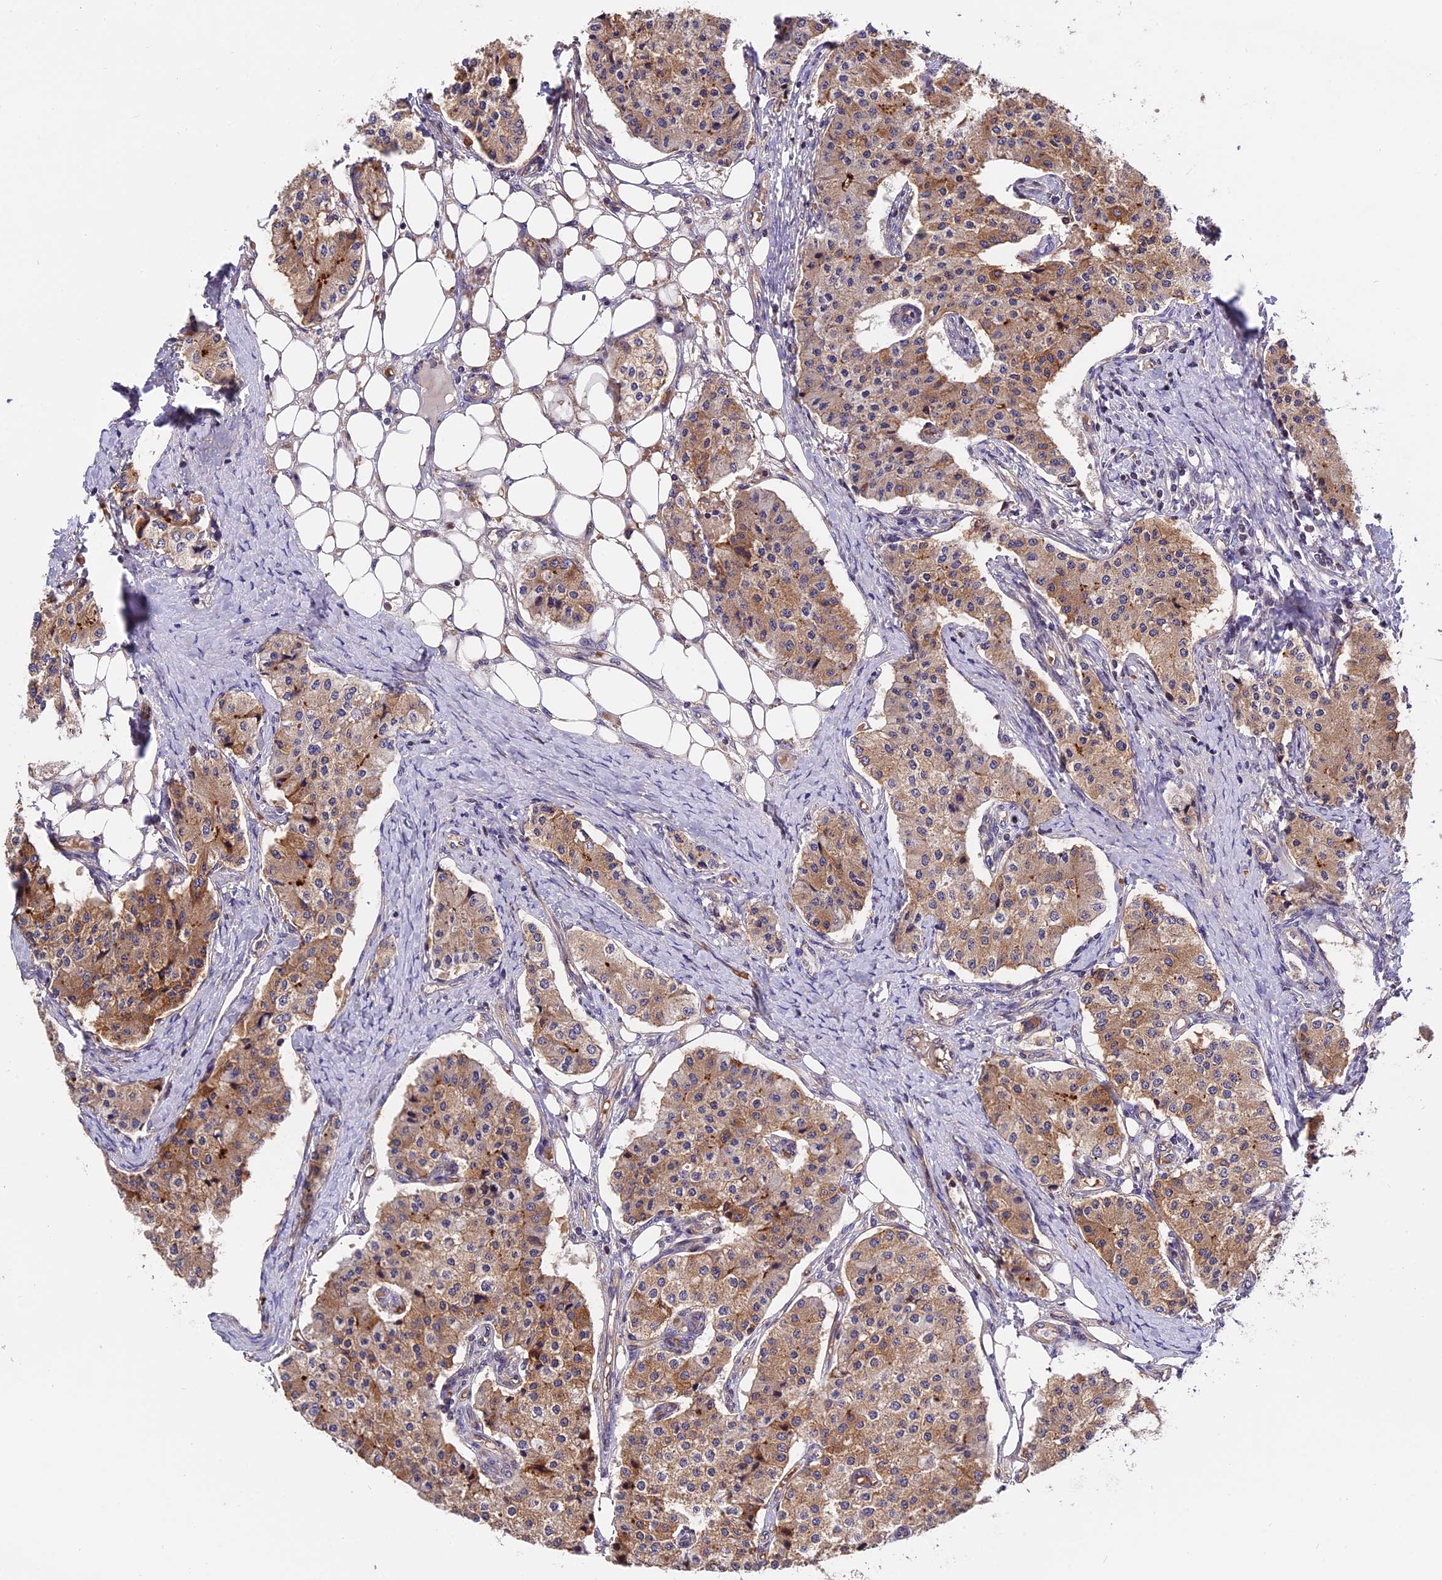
{"staining": {"intensity": "moderate", "quantity": ">75%", "location": "cytoplasmic/membranous"}, "tissue": "carcinoid", "cell_type": "Tumor cells", "image_type": "cancer", "snomed": [{"axis": "morphology", "description": "Carcinoid, malignant, NOS"}, {"axis": "topography", "description": "Colon"}], "caption": "Moderate cytoplasmic/membranous staining is present in approximately >75% of tumor cells in carcinoid.", "gene": "TRMT1", "patient": {"sex": "female", "age": 52}}